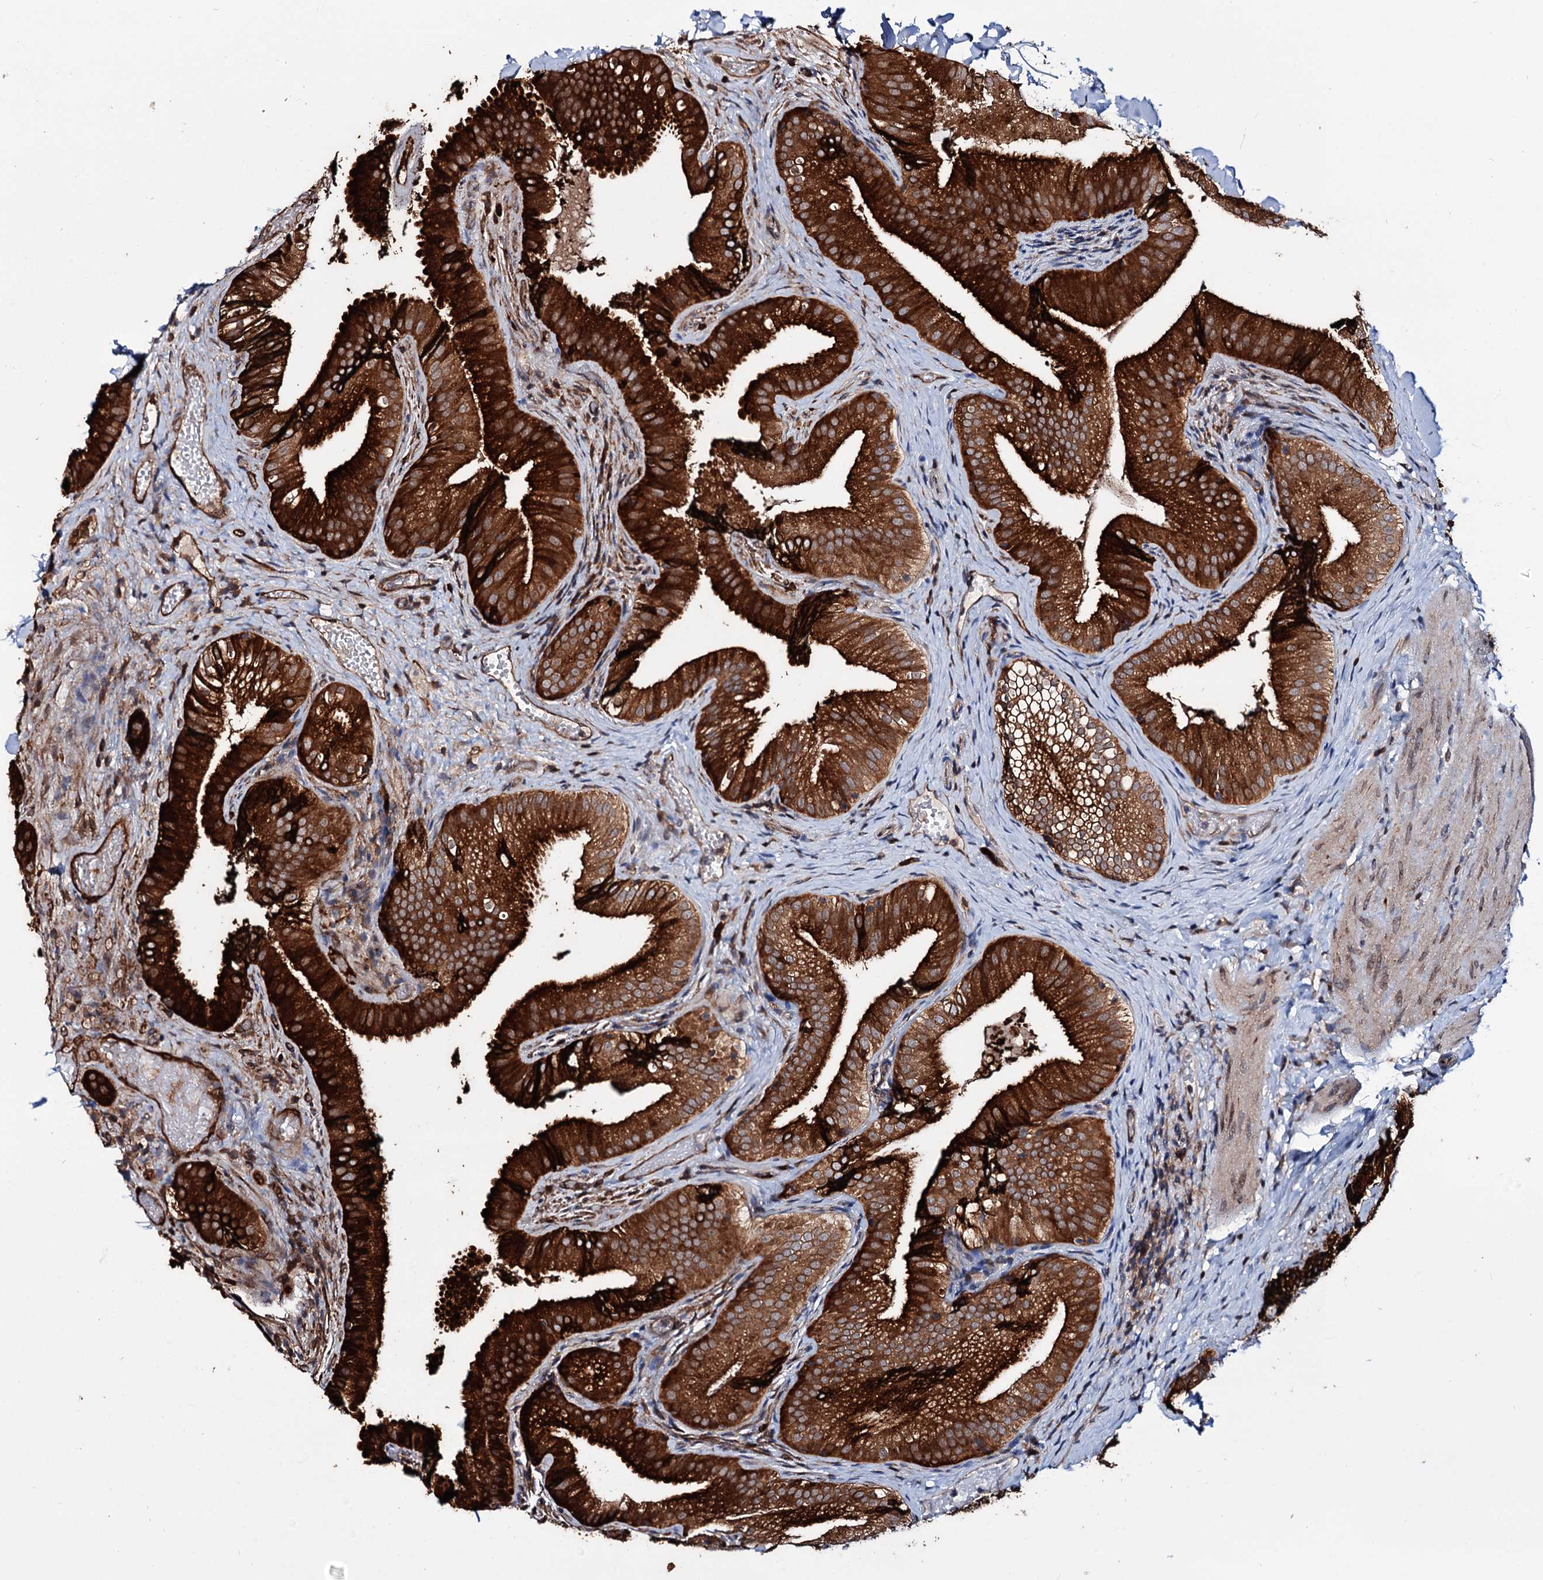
{"staining": {"intensity": "strong", "quantity": ">75%", "location": "cytoplasmic/membranous"}, "tissue": "gallbladder", "cell_type": "Glandular cells", "image_type": "normal", "snomed": [{"axis": "morphology", "description": "Normal tissue, NOS"}, {"axis": "topography", "description": "Gallbladder"}], "caption": "A histopathology image of human gallbladder stained for a protein exhibits strong cytoplasmic/membranous brown staining in glandular cells.", "gene": "PTDSS2", "patient": {"sex": "female", "age": 30}}